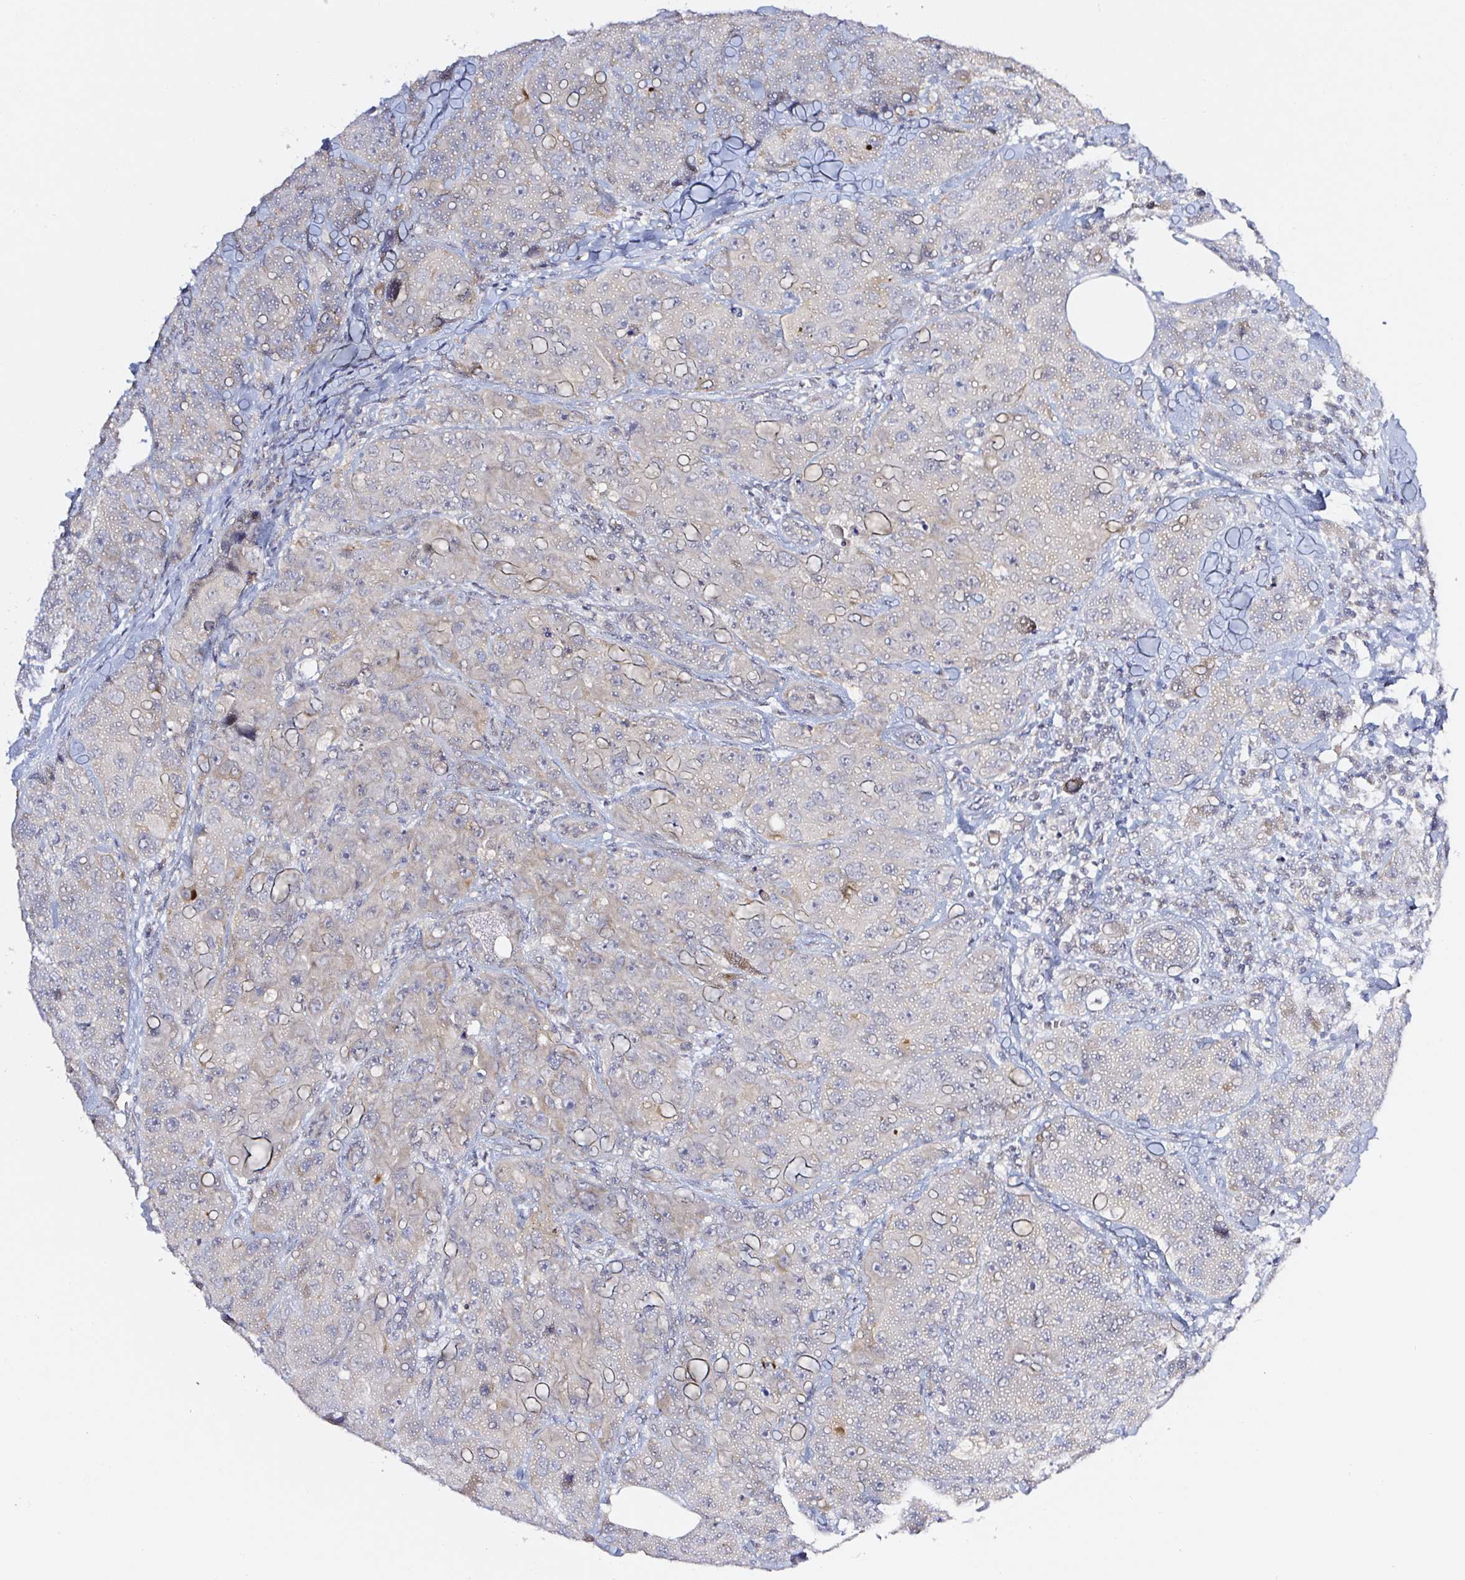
{"staining": {"intensity": "negative", "quantity": "none", "location": "none"}, "tissue": "breast cancer", "cell_type": "Tumor cells", "image_type": "cancer", "snomed": [{"axis": "morphology", "description": "Duct carcinoma"}, {"axis": "topography", "description": "Breast"}], "caption": "Immunohistochemical staining of human intraductal carcinoma (breast) reveals no significant staining in tumor cells.", "gene": "PRKAA2", "patient": {"sex": "female", "age": 43}}